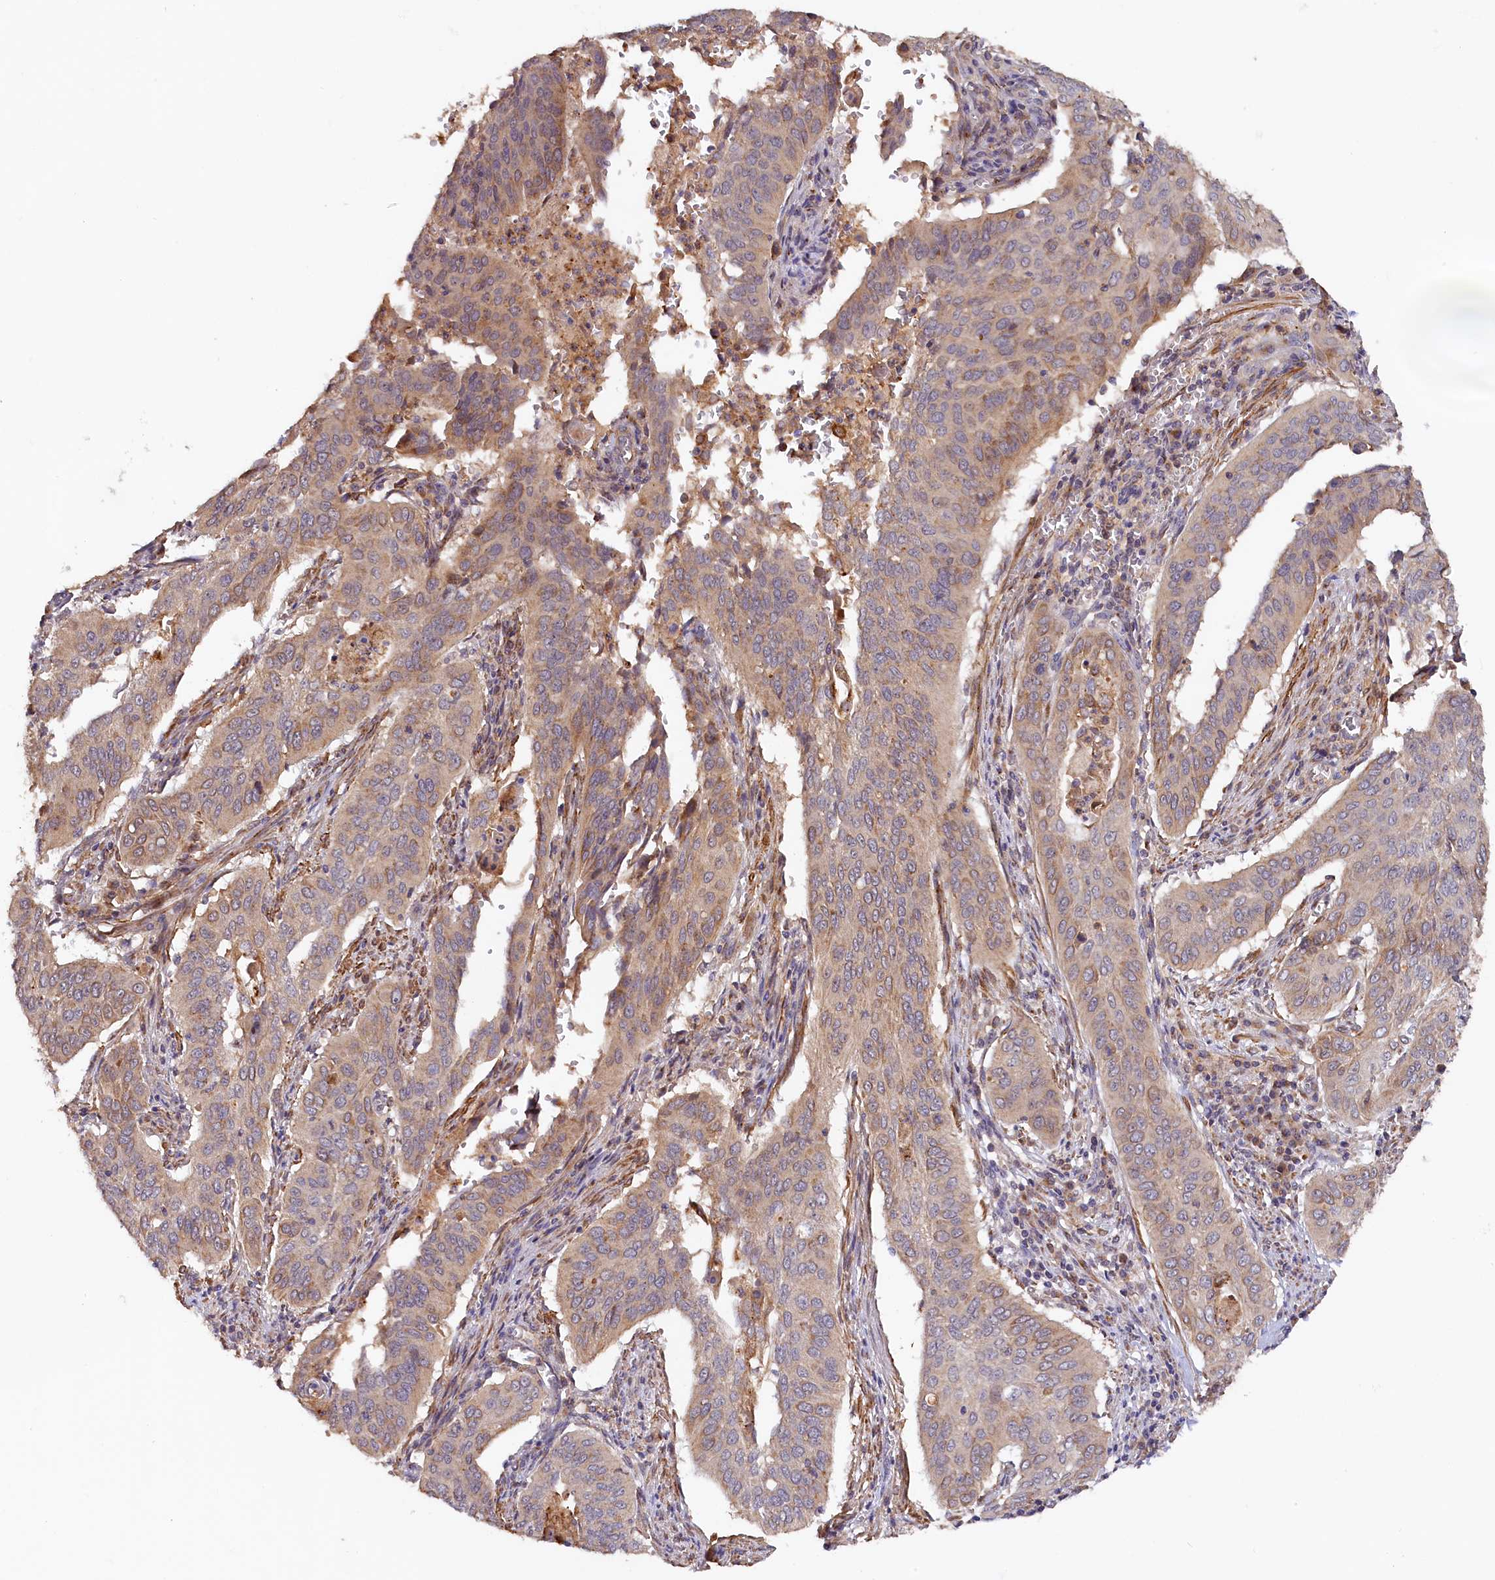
{"staining": {"intensity": "moderate", "quantity": ">75%", "location": "cytoplasmic/membranous"}, "tissue": "cervical cancer", "cell_type": "Tumor cells", "image_type": "cancer", "snomed": [{"axis": "morphology", "description": "Squamous cell carcinoma, NOS"}, {"axis": "topography", "description": "Cervix"}], "caption": "Immunohistochemical staining of human squamous cell carcinoma (cervical) shows medium levels of moderate cytoplasmic/membranous protein staining in about >75% of tumor cells.", "gene": "TANGO6", "patient": {"sex": "female", "age": 39}}